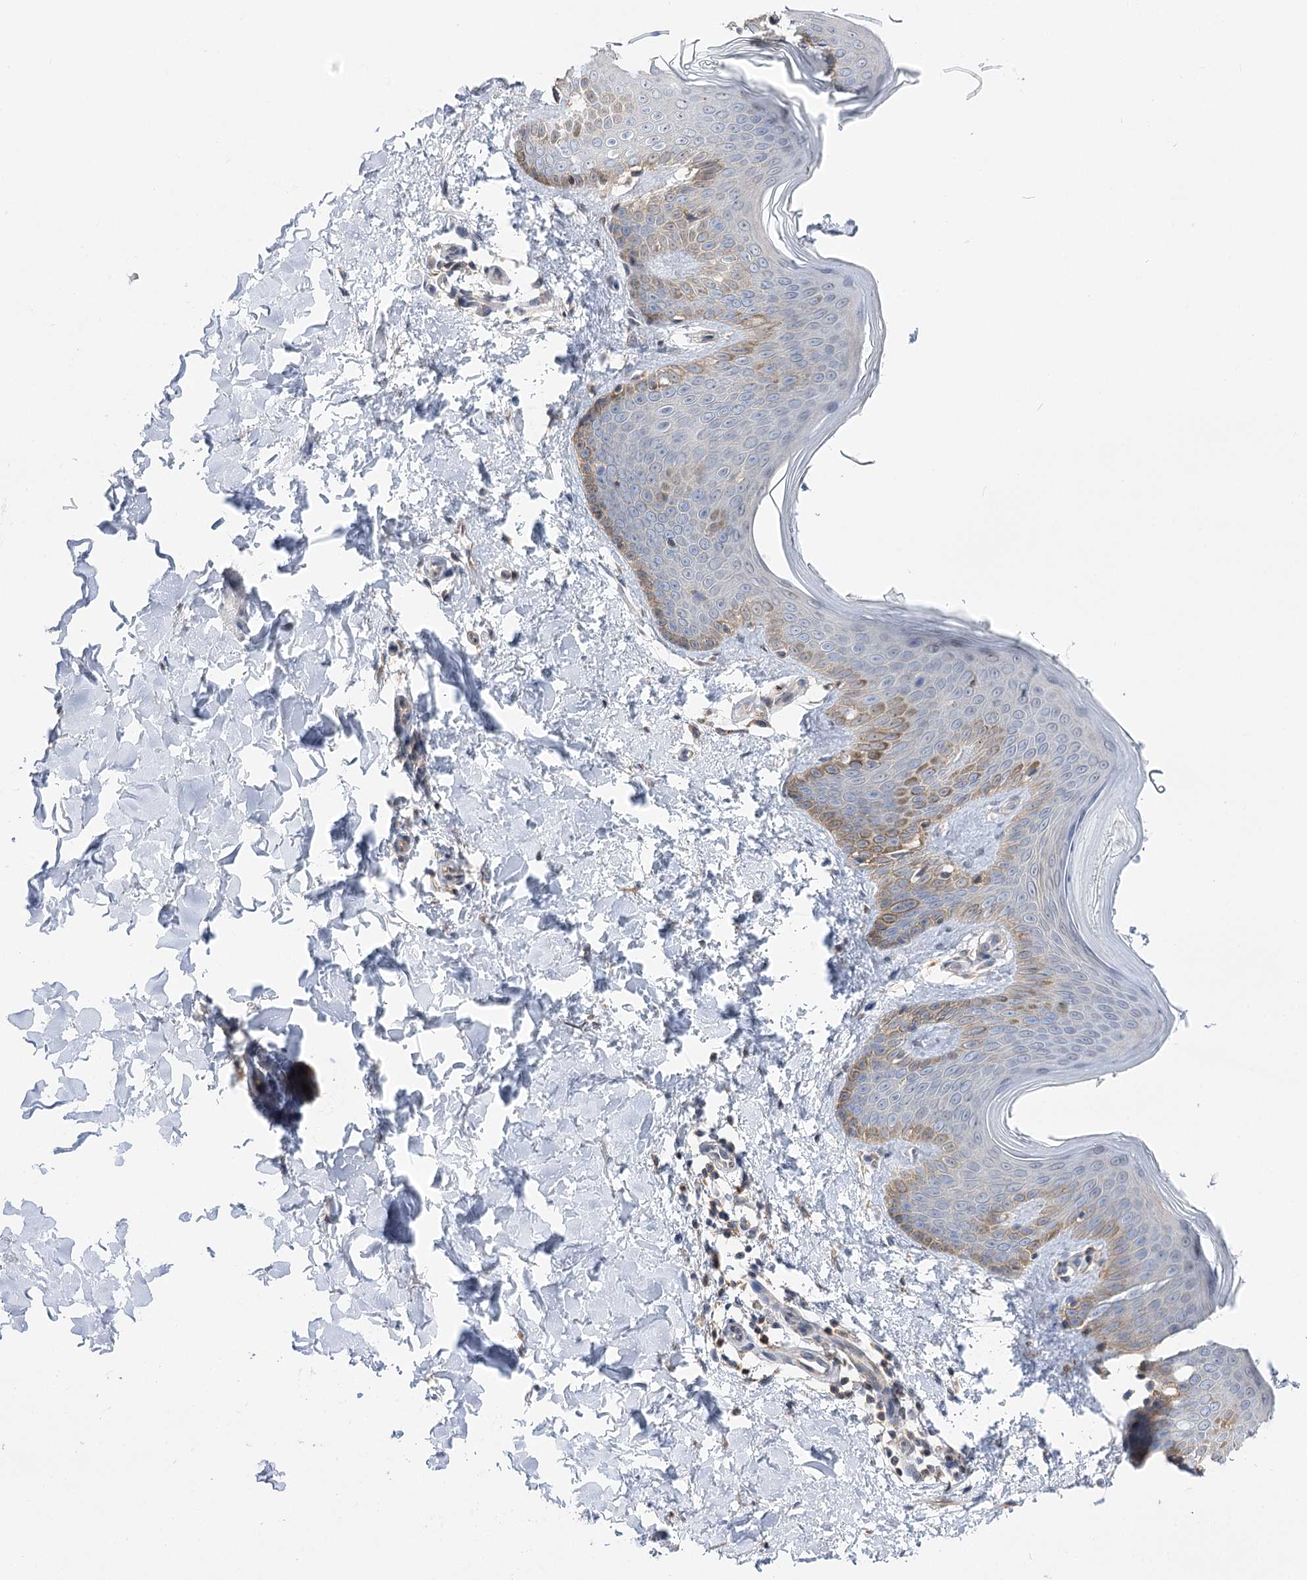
{"staining": {"intensity": "negative", "quantity": "none", "location": "none"}, "tissue": "skin", "cell_type": "Fibroblasts", "image_type": "normal", "snomed": [{"axis": "morphology", "description": "Normal tissue, NOS"}, {"axis": "topography", "description": "Skin"}], "caption": "DAB (3,3'-diaminobenzidine) immunohistochemical staining of benign skin demonstrates no significant staining in fibroblasts.", "gene": "UGP2", "patient": {"sex": "male", "age": 36}}